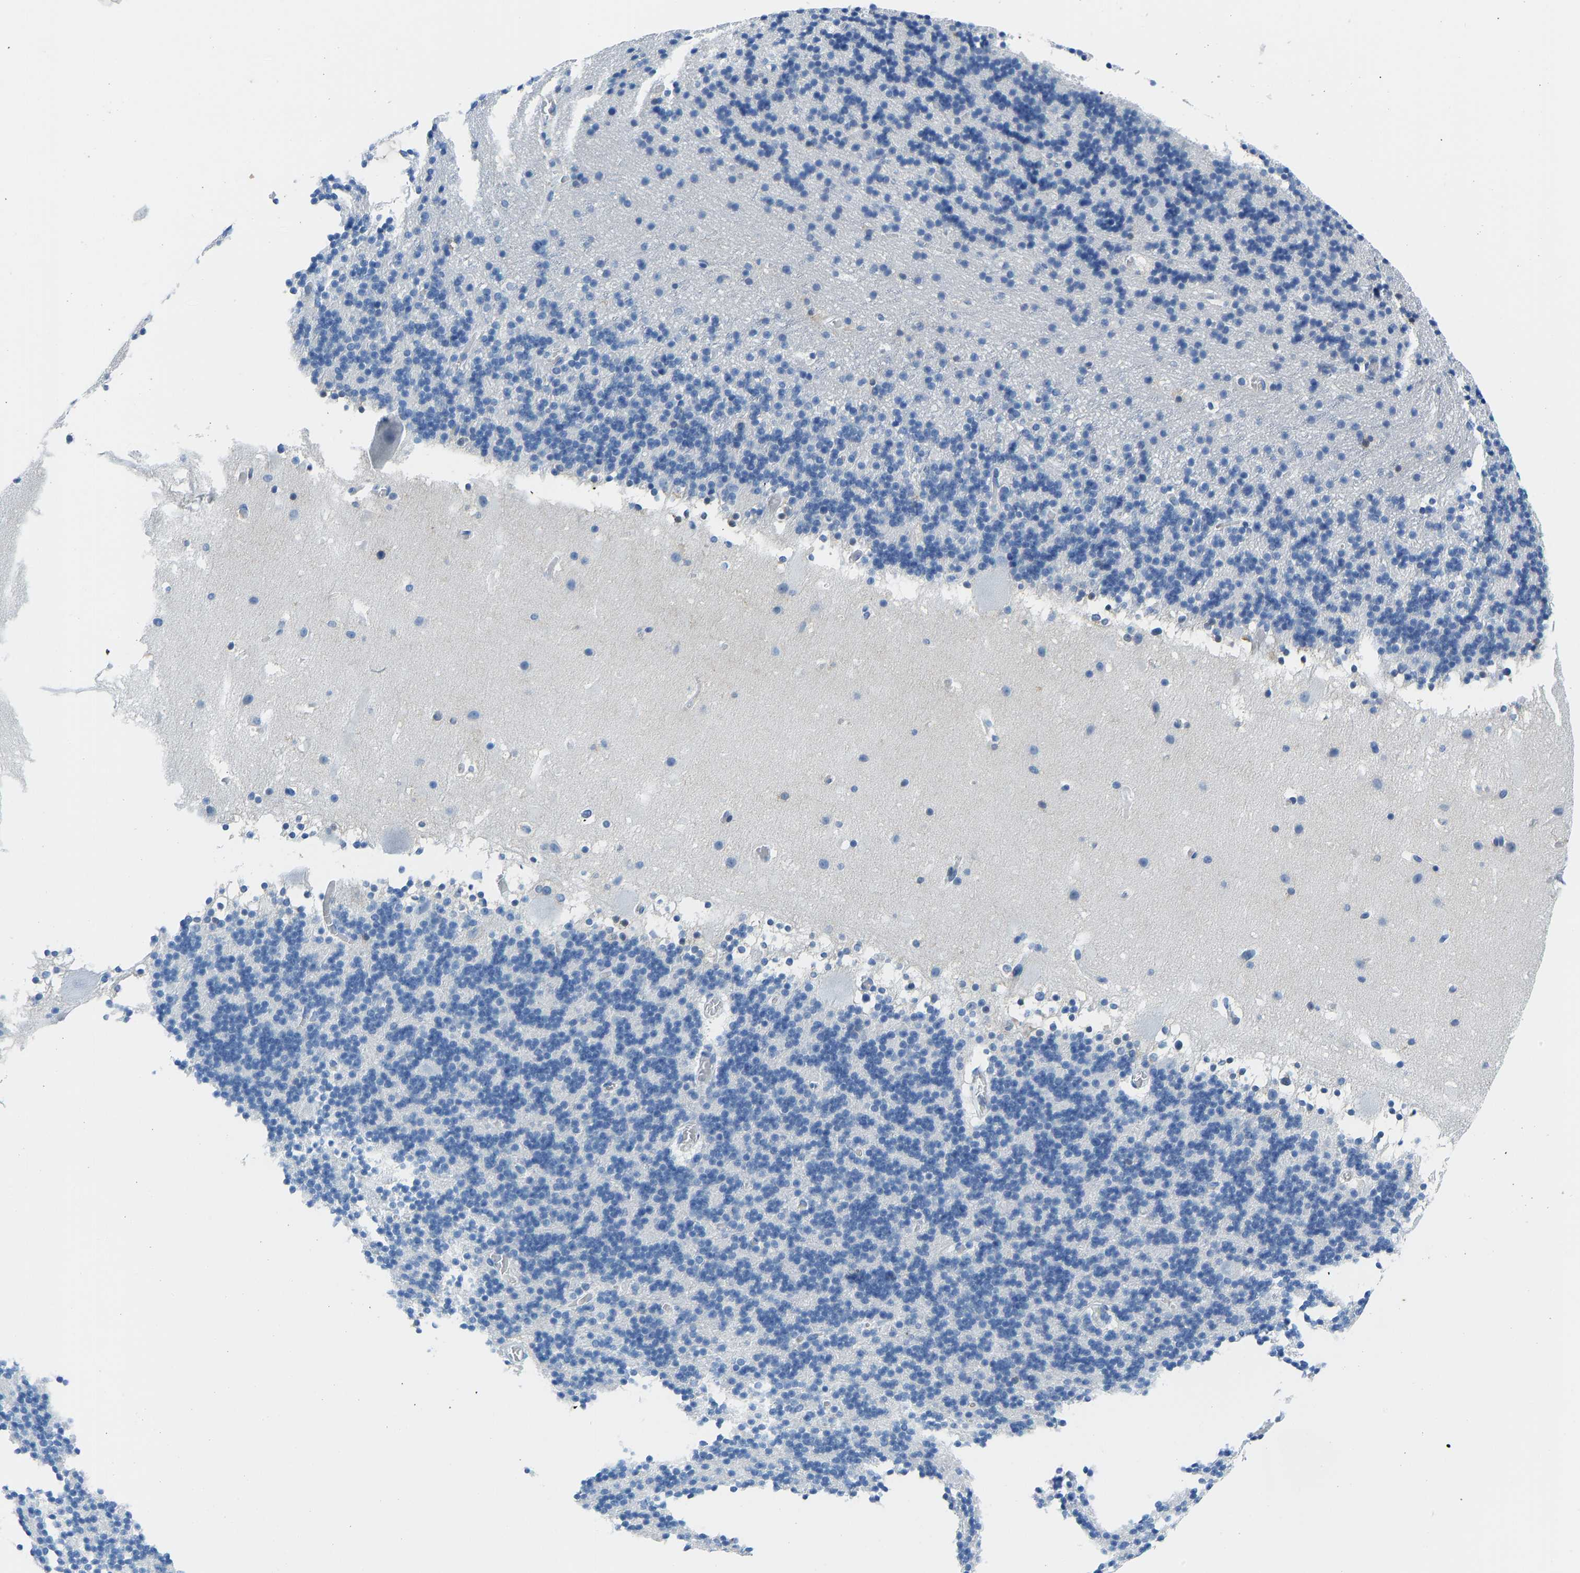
{"staining": {"intensity": "negative", "quantity": "none", "location": "none"}, "tissue": "cerebellum", "cell_type": "Cells in granular layer", "image_type": "normal", "snomed": [{"axis": "morphology", "description": "Normal tissue, NOS"}, {"axis": "topography", "description": "Cerebellum"}], "caption": "IHC micrograph of unremarkable cerebellum: human cerebellum stained with DAB (3,3'-diaminobenzidine) demonstrates no significant protein positivity in cells in granular layer.", "gene": "SERPINB3", "patient": {"sex": "male", "age": 45}}